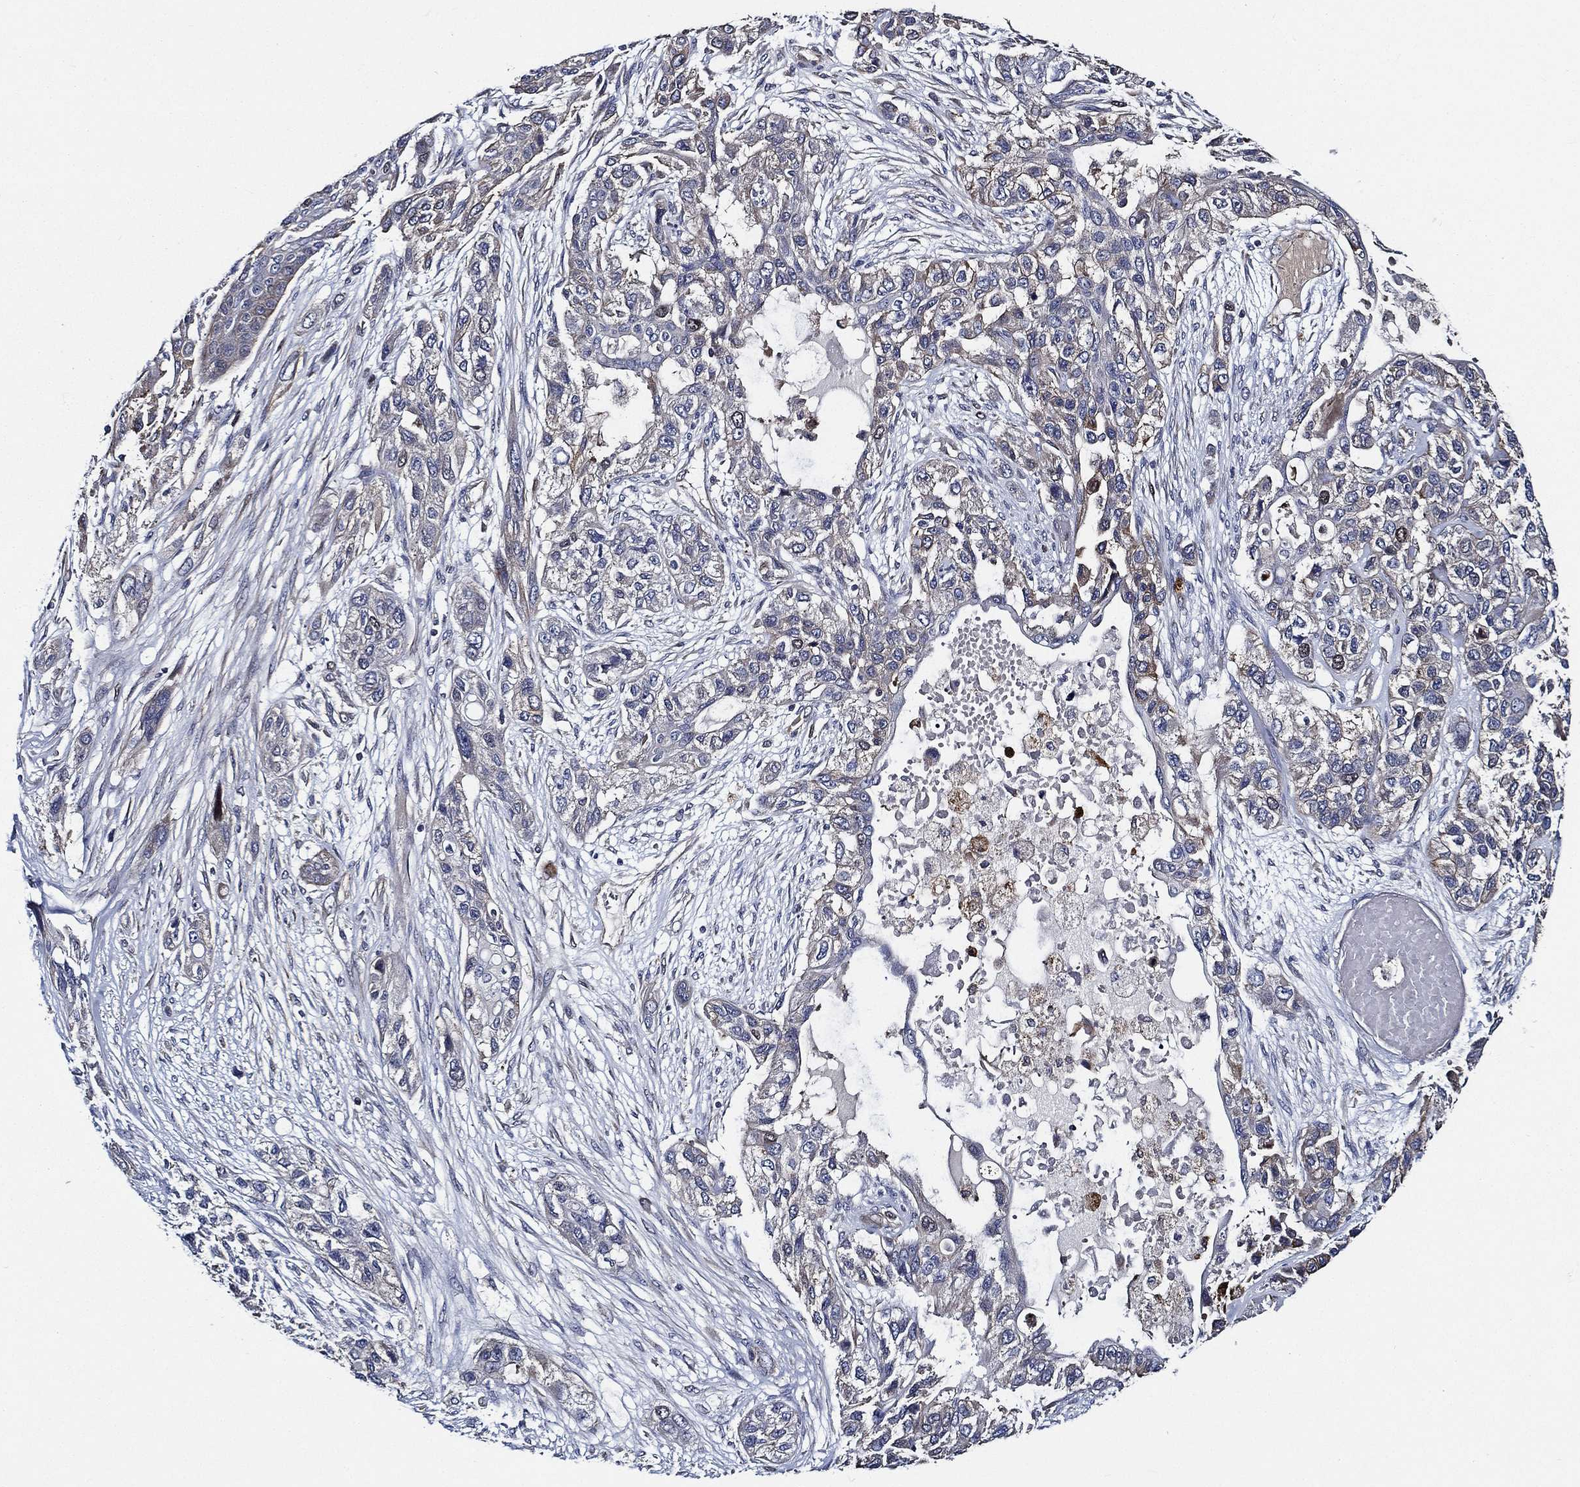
{"staining": {"intensity": "negative", "quantity": "none", "location": "none"}, "tissue": "lung cancer", "cell_type": "Tumor cells", "image_type": "cancer", "snomed": [{"axis": "morphology", "description": "Squamous cell carcinoma, NOS"}, {"axis": "topography", "description": "Lung"}], "caption": "IHC photomicrograph of lung cancer (squamous cell carcinoma) stained for a protein (brown), which shows no expression in tumor cells.", "gene": "KIF20B", "patient": {"sex": "female", "age": 70}}